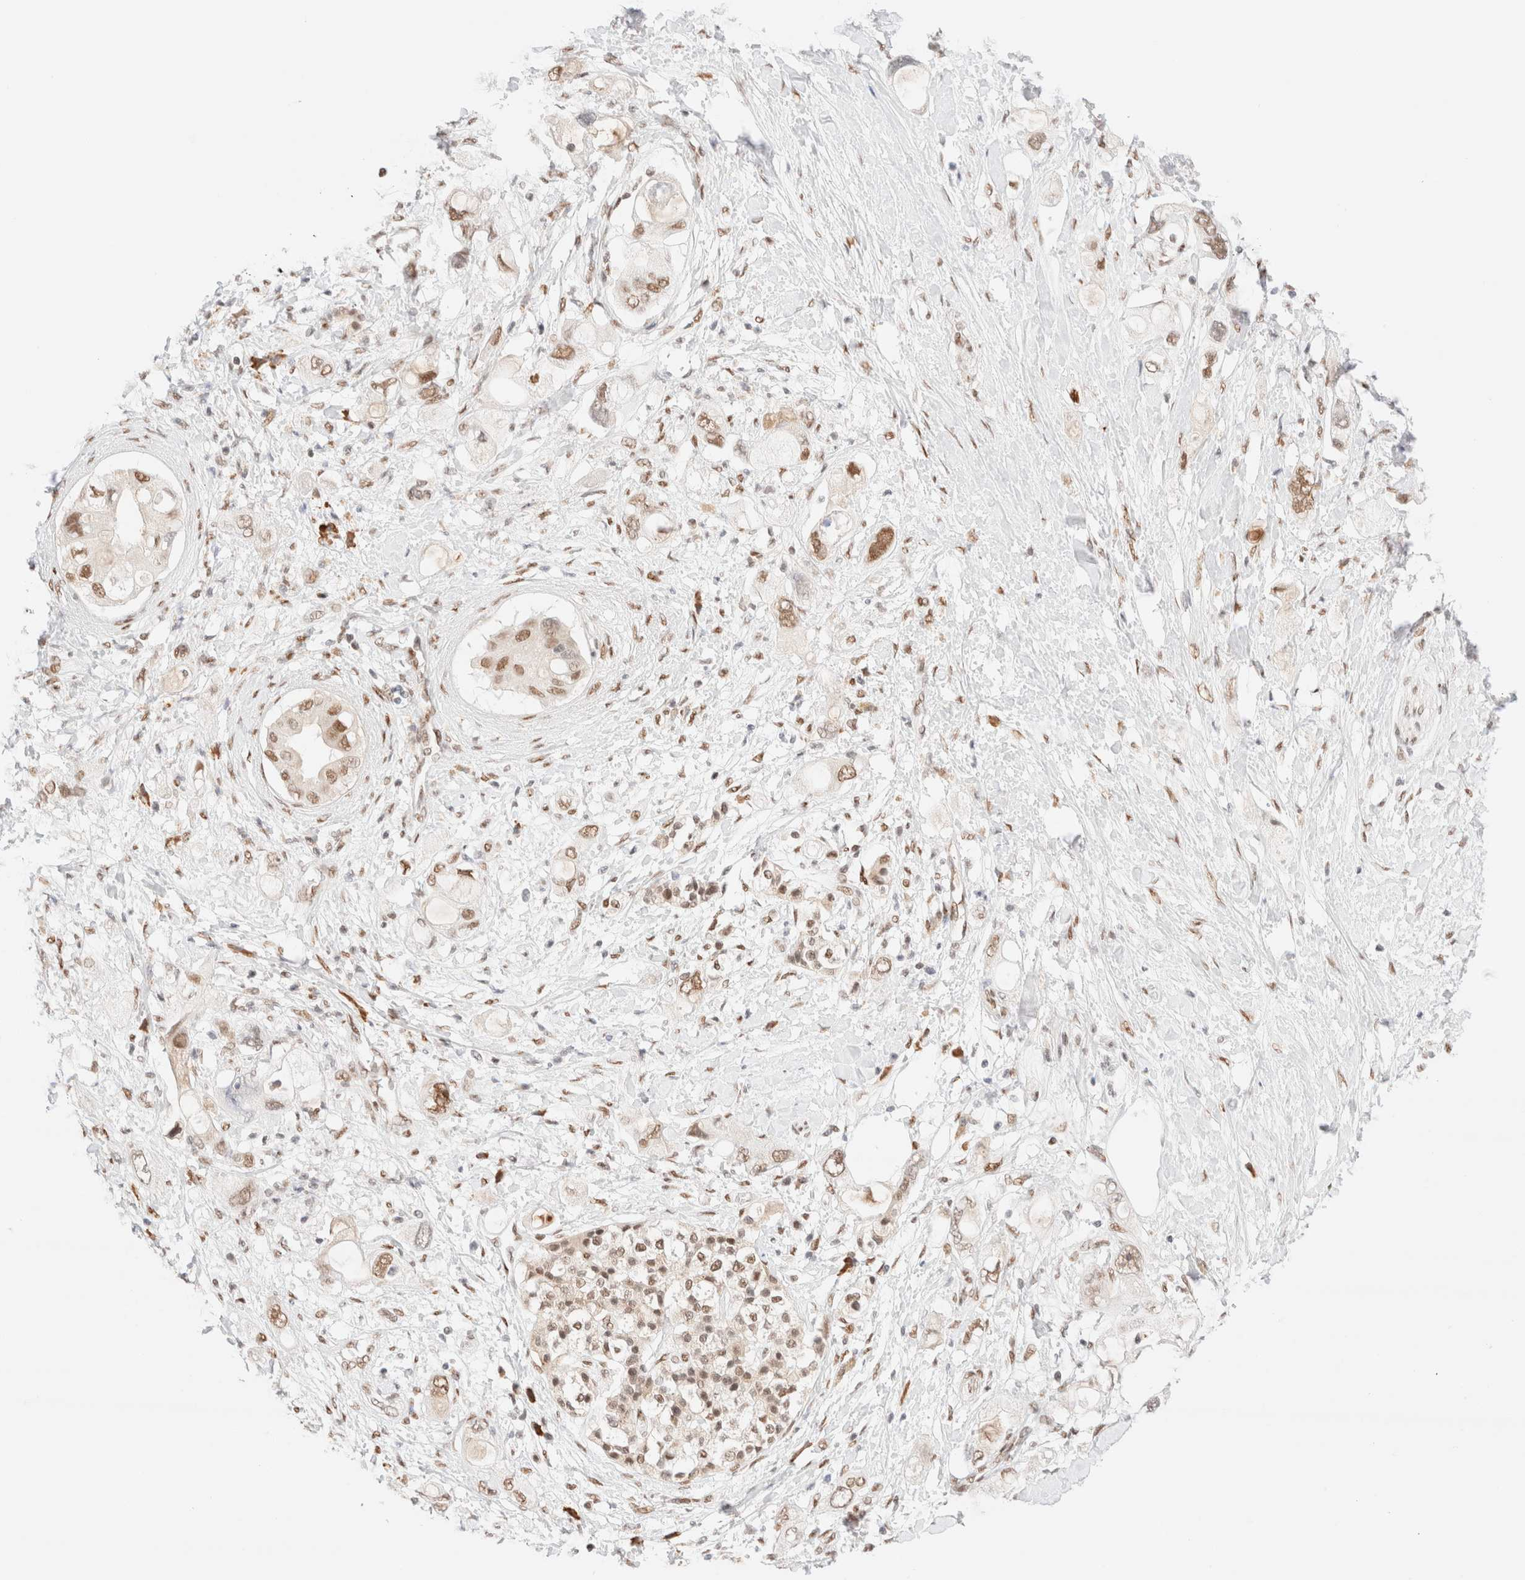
{"staining": {"intensity": "moderate", "quantity": ">75%", "location": "nuclear"}, "tissue": "pancreatic cancer", "cell_type": "Tumor cells", "image_type": "cancer", "snomed": [{"axis": "morphology", "description": "Adenocarcinoma, NOS"}, {"axis": "topography", "description": "Pancreas"}], "caption": "This photomicrograph reveals pancreatic cancer stained with immunohistochemistry (IHC) to label a protein in brown. The nuclear of tumor cells show moderate positivity for the protein. Nuclei are counter-stained blue.", "gene": "CIC", "patient": {"sex": "female", "age": 56}}